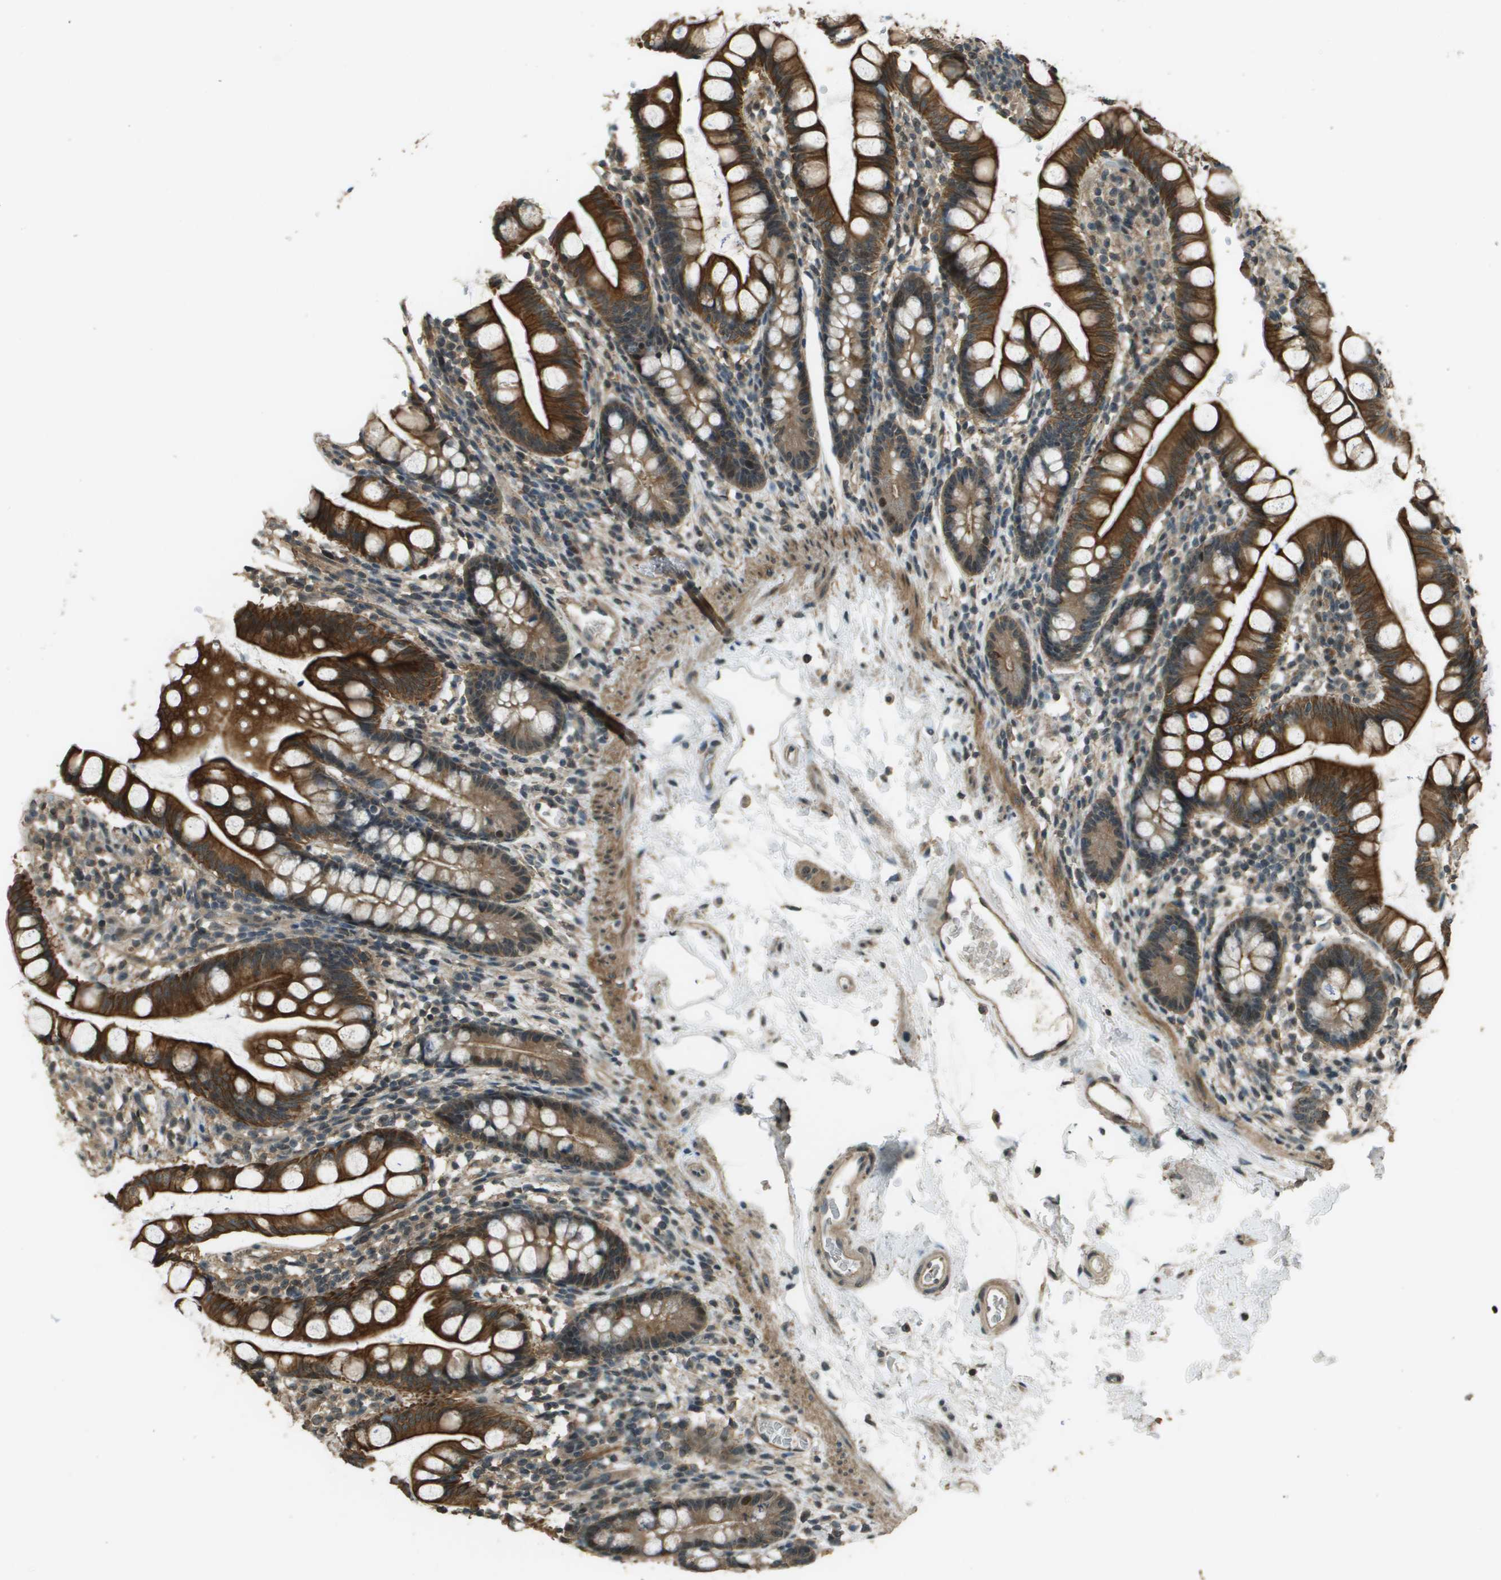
{"staining": {"intensity": "strong", "quantity": ">75%", "location": "cytoplasmic/membranous"}, "tissue": "small intestine", "cell_type": "Glandular cells", "image_type": "normal", "snomed": [{"axis": "morphology", "description": "Normal tissue, NOS"}, {"axis": "topography", "description": "Small intestine"}], "caption": "DAB immunohistochemical staining of normal small intestine displays strong cytoplasmic/membranous protein positivity in about >75% of glandular cells.", "gene": "SDC3", "patient": {"sex": "female", "age": 84}}